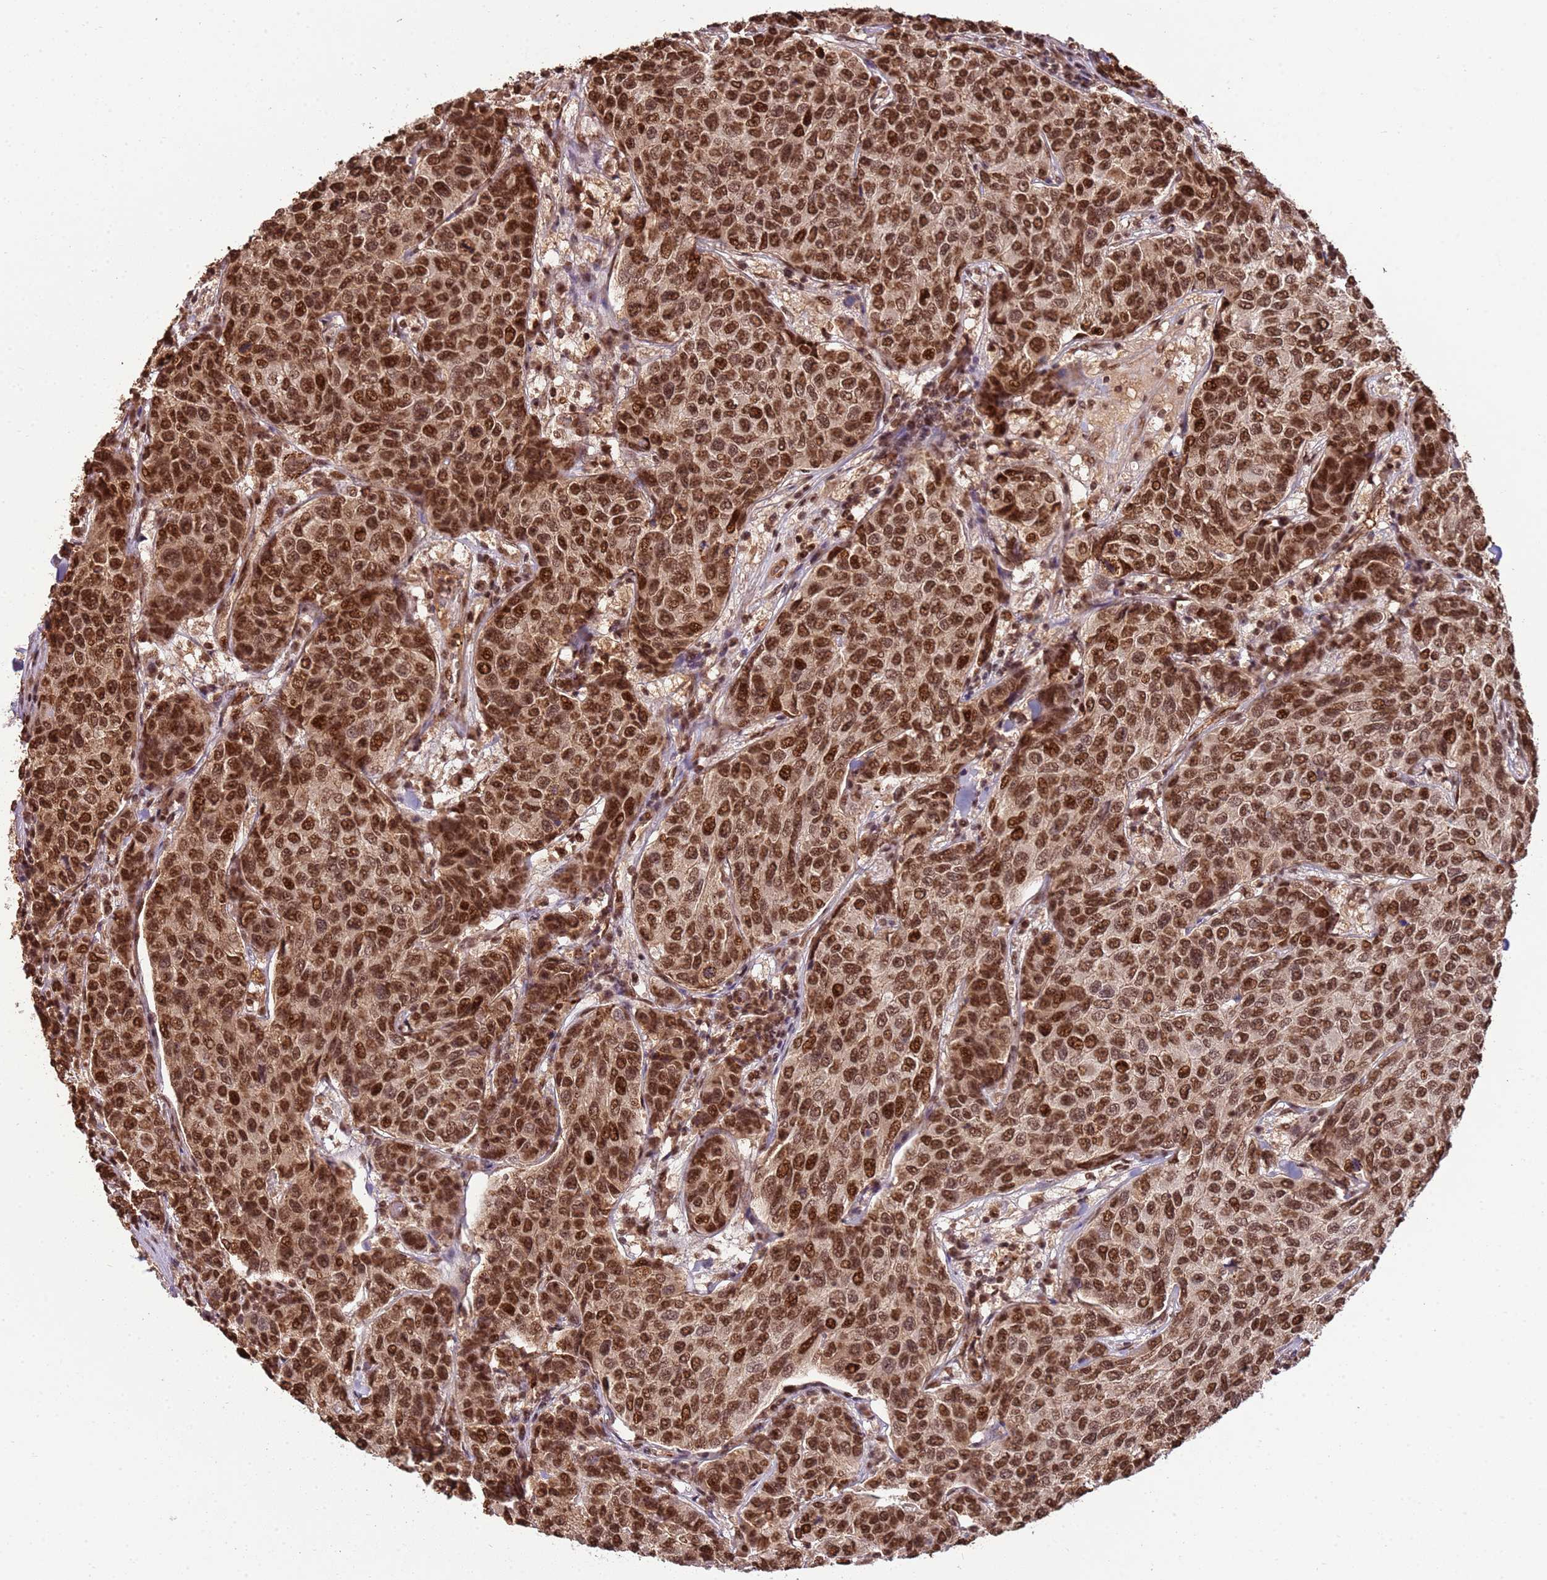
{"staining": {"intensity": "strong", "quantity": ">75%", "location": "nuclear"}, "tissue": "breast cancer", "cell_type": "Tumor cells", "image_type": "cancer", "snomed": [{"axis": "morphology", "description": "Duct carcinoma"}, {"axis": "topography", "description": "Breast"}], "caption": "This is a photomicrograph of immunohistochemistry staining of breast invasive ductal carcinoma, which shows strong positivity in the nuclear of tumor cells.", "gene": "ZBTB12", "patient": {"sex": "female", "age": 55}}